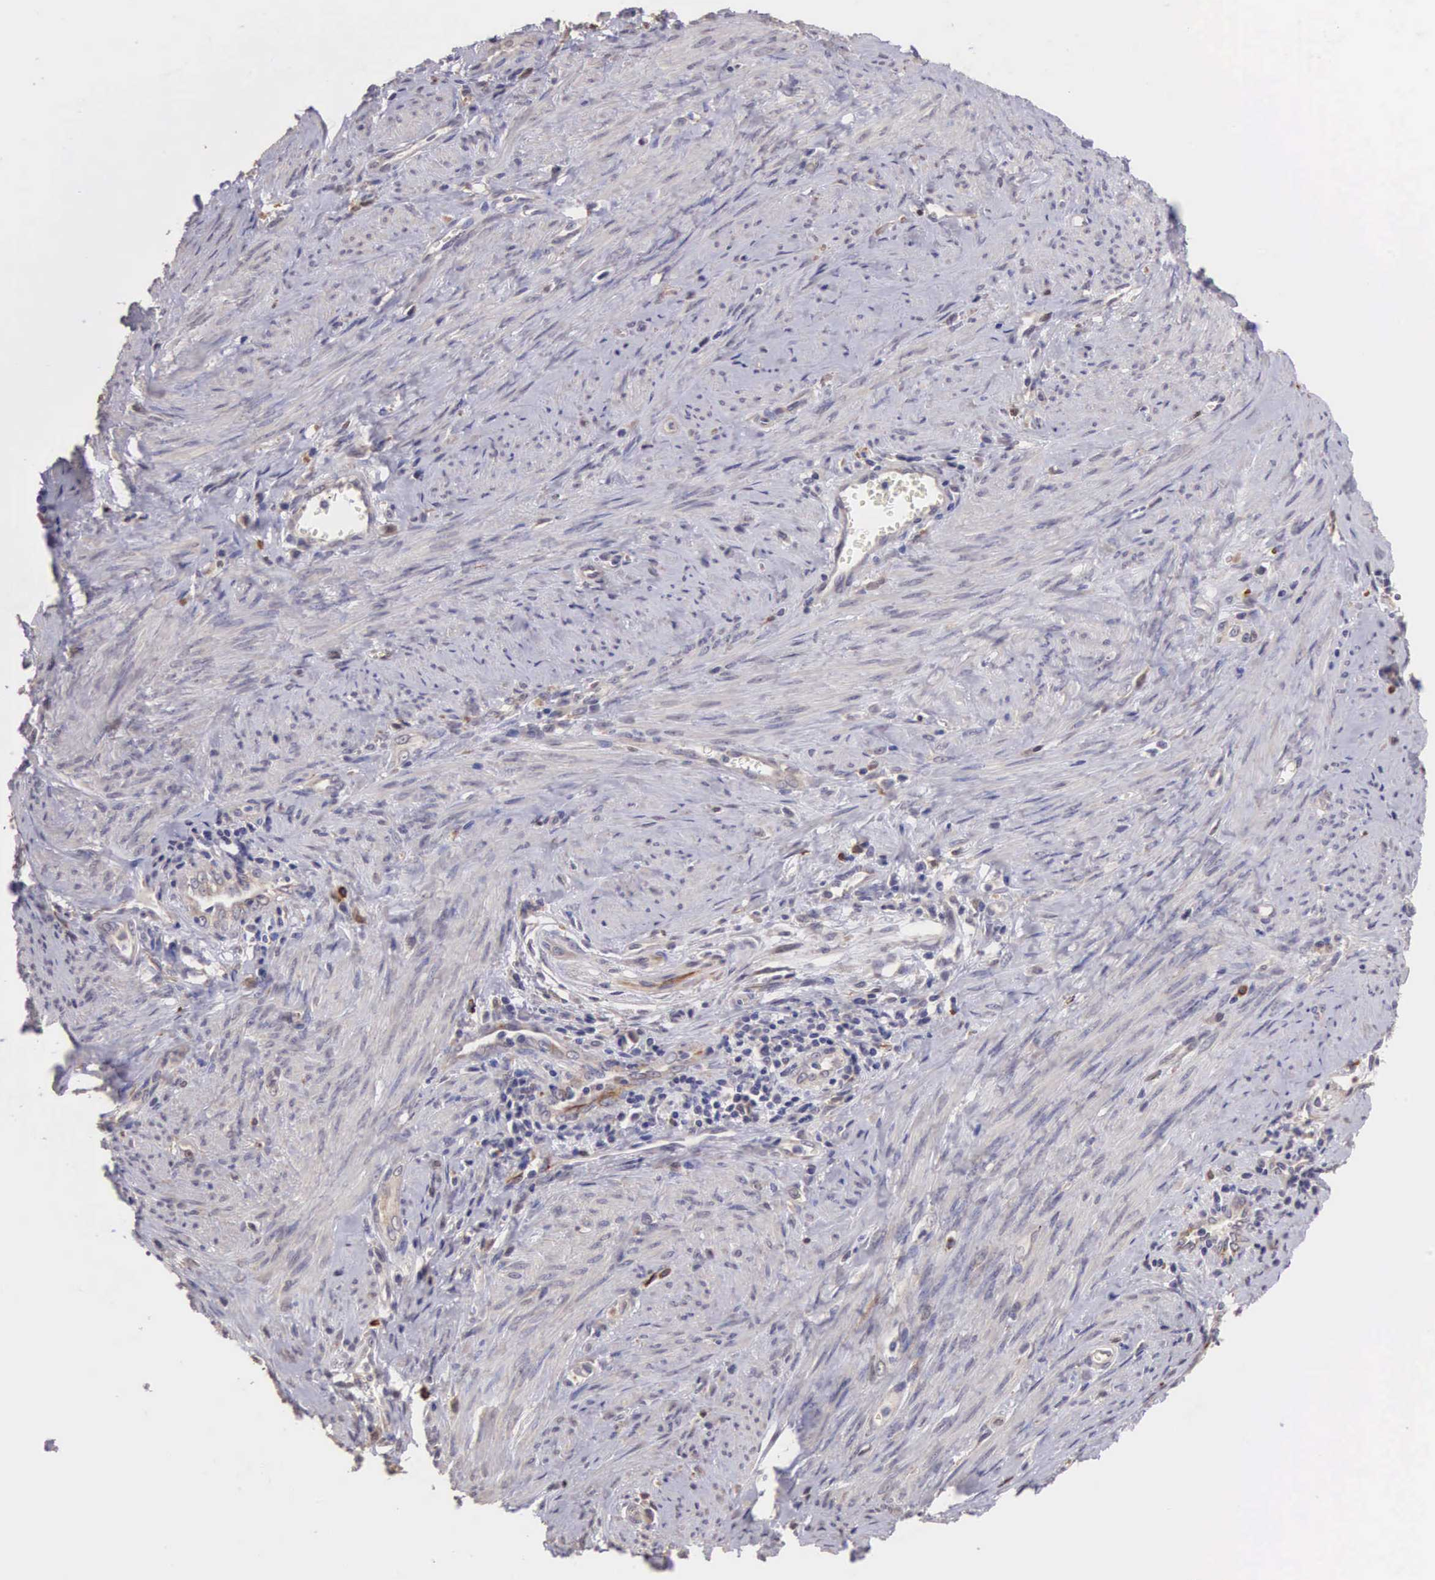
{"staining": {"intensity": "weak", "quantity": "<25%", "location": "nuclear"}, "tissue": "cervical cancer", "cell_type": "Tumor cells", "image_type": "cancer", "snomed": [{"axis": "morphology", "description": "Normal tissue, NOS"}, {"axis": "morphology", "description": "Adenocarcinoma, NOS"}, {"axis": "topography", "description": "Cervix"}], "caption": "This is a histopathology image of IHC staining of cervical cancer (adenocarcinoma), which shows no positivity in tumor cells.", "gene": "CDC45", "patient": {"sex": "female", "age": 34}}